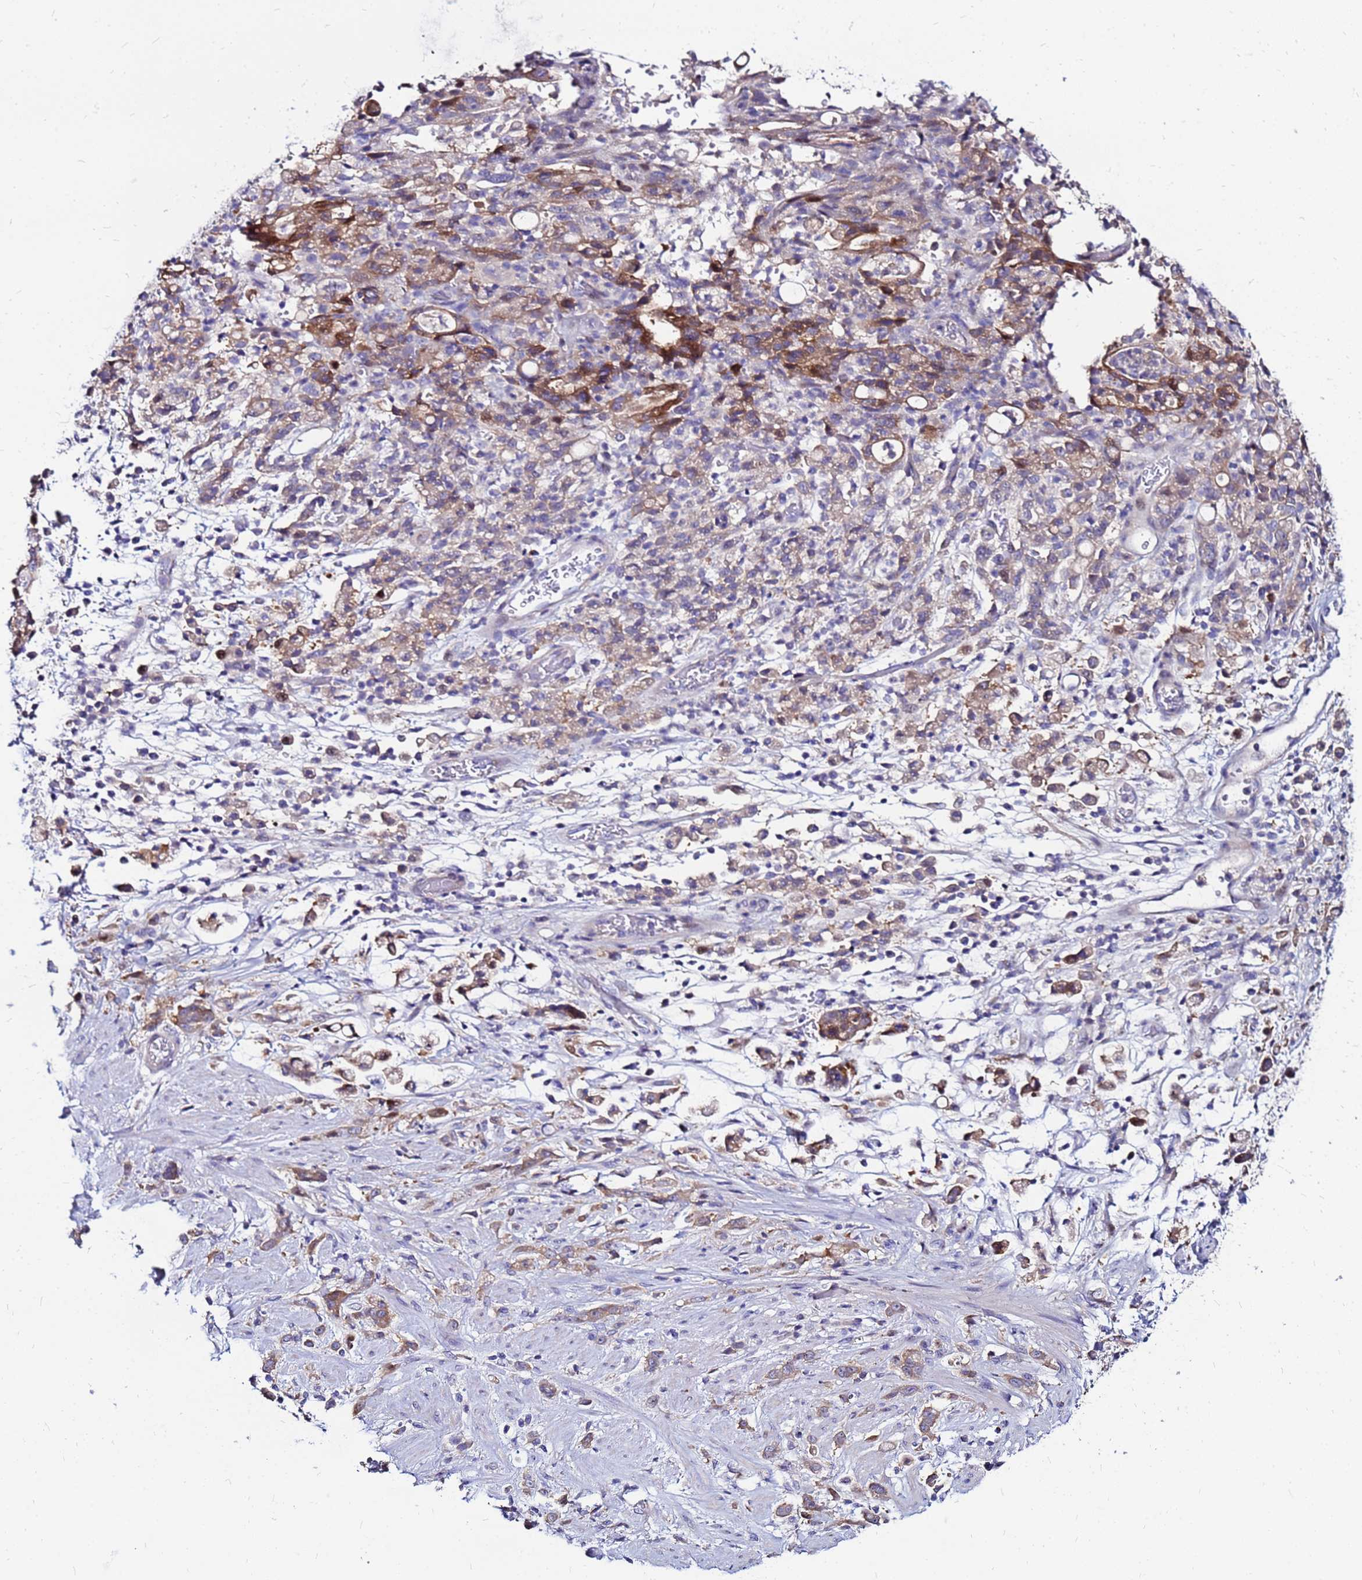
{"staining": {"intensity": "moderate", "quantity": ">75%", "location": "cytoplasmic/membranous"}, "tissue": "stomach cancer", "cell_type": "Tumor cells", "image_type": "cancer", "snomed": [{"axis": "morphology", "description": "Adenocarcinoma, NOS"}, {"axis": "topography", "description": "Stomach"}], "caption": "A micrograph of human adenocarcinoma (stomach) stained for a protein displays moderate cytoplasmic/membranous brown staining in tumor cells.", "gene": "ARHGEF5", "patient": {"sex": "female", "age": 60}}